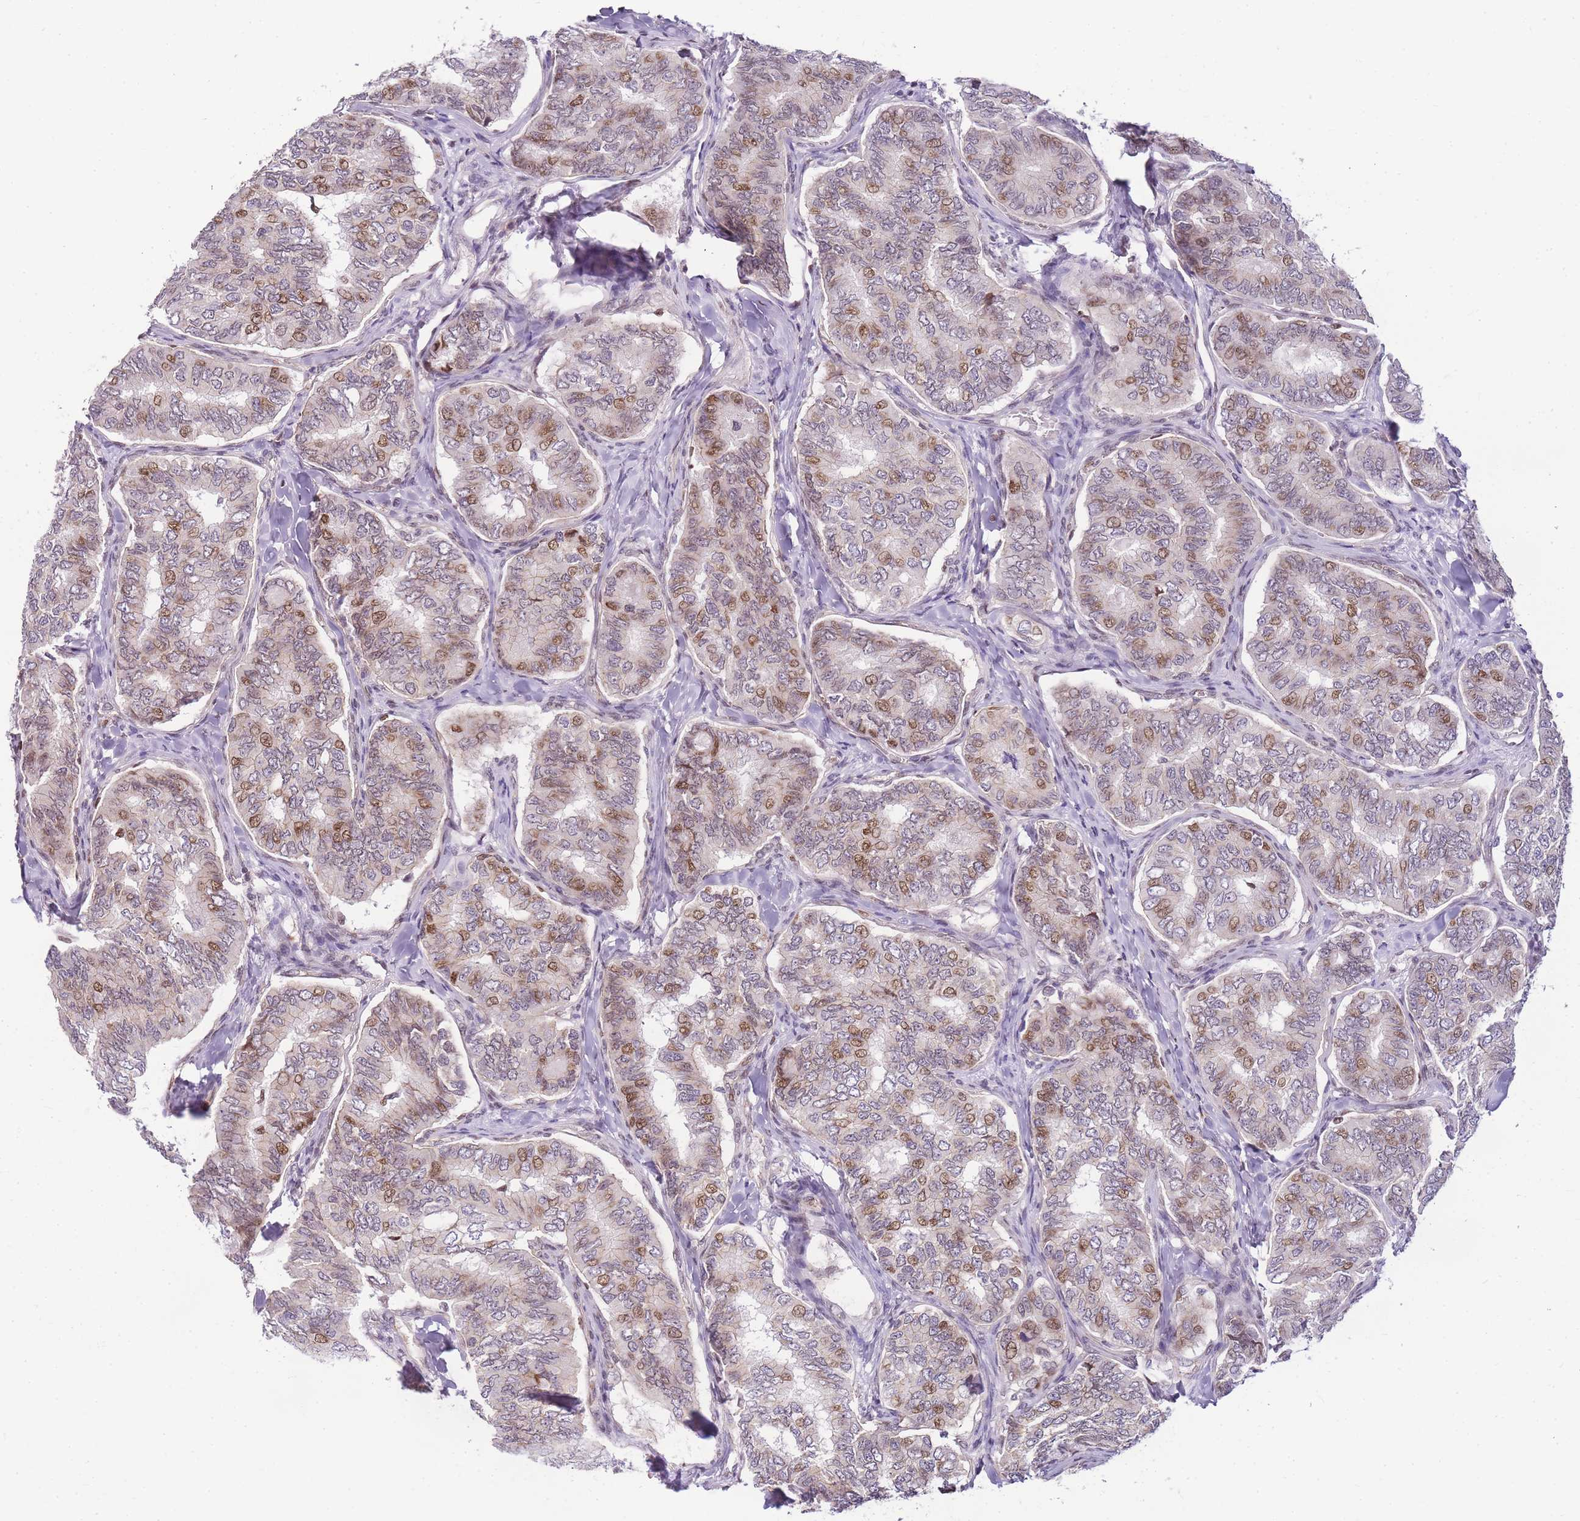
{"staining": {"intensity": "moderate", "quantity": "25%-75%", "location": "nuclear"}, "tissue": "thyroid cancer", "cell_type": "Tumor cells", "image_type": "cancer", "snomed": [{"axis": "morphology", "description": "Papillary adenocarcinoma, NOS"}, {"axis": "topography", "description": "Thyroid gland"}], "caption": "Papillary adenocarcinoma (thyroid) stained with DAB (3,3'-diaminobenzidine) IHC reveals medium levels of moderate nuclear expression in about 25%-75% of tumor cells.", "gene": "CLBA1", "patient": {"sex": "female", "age": 35}}